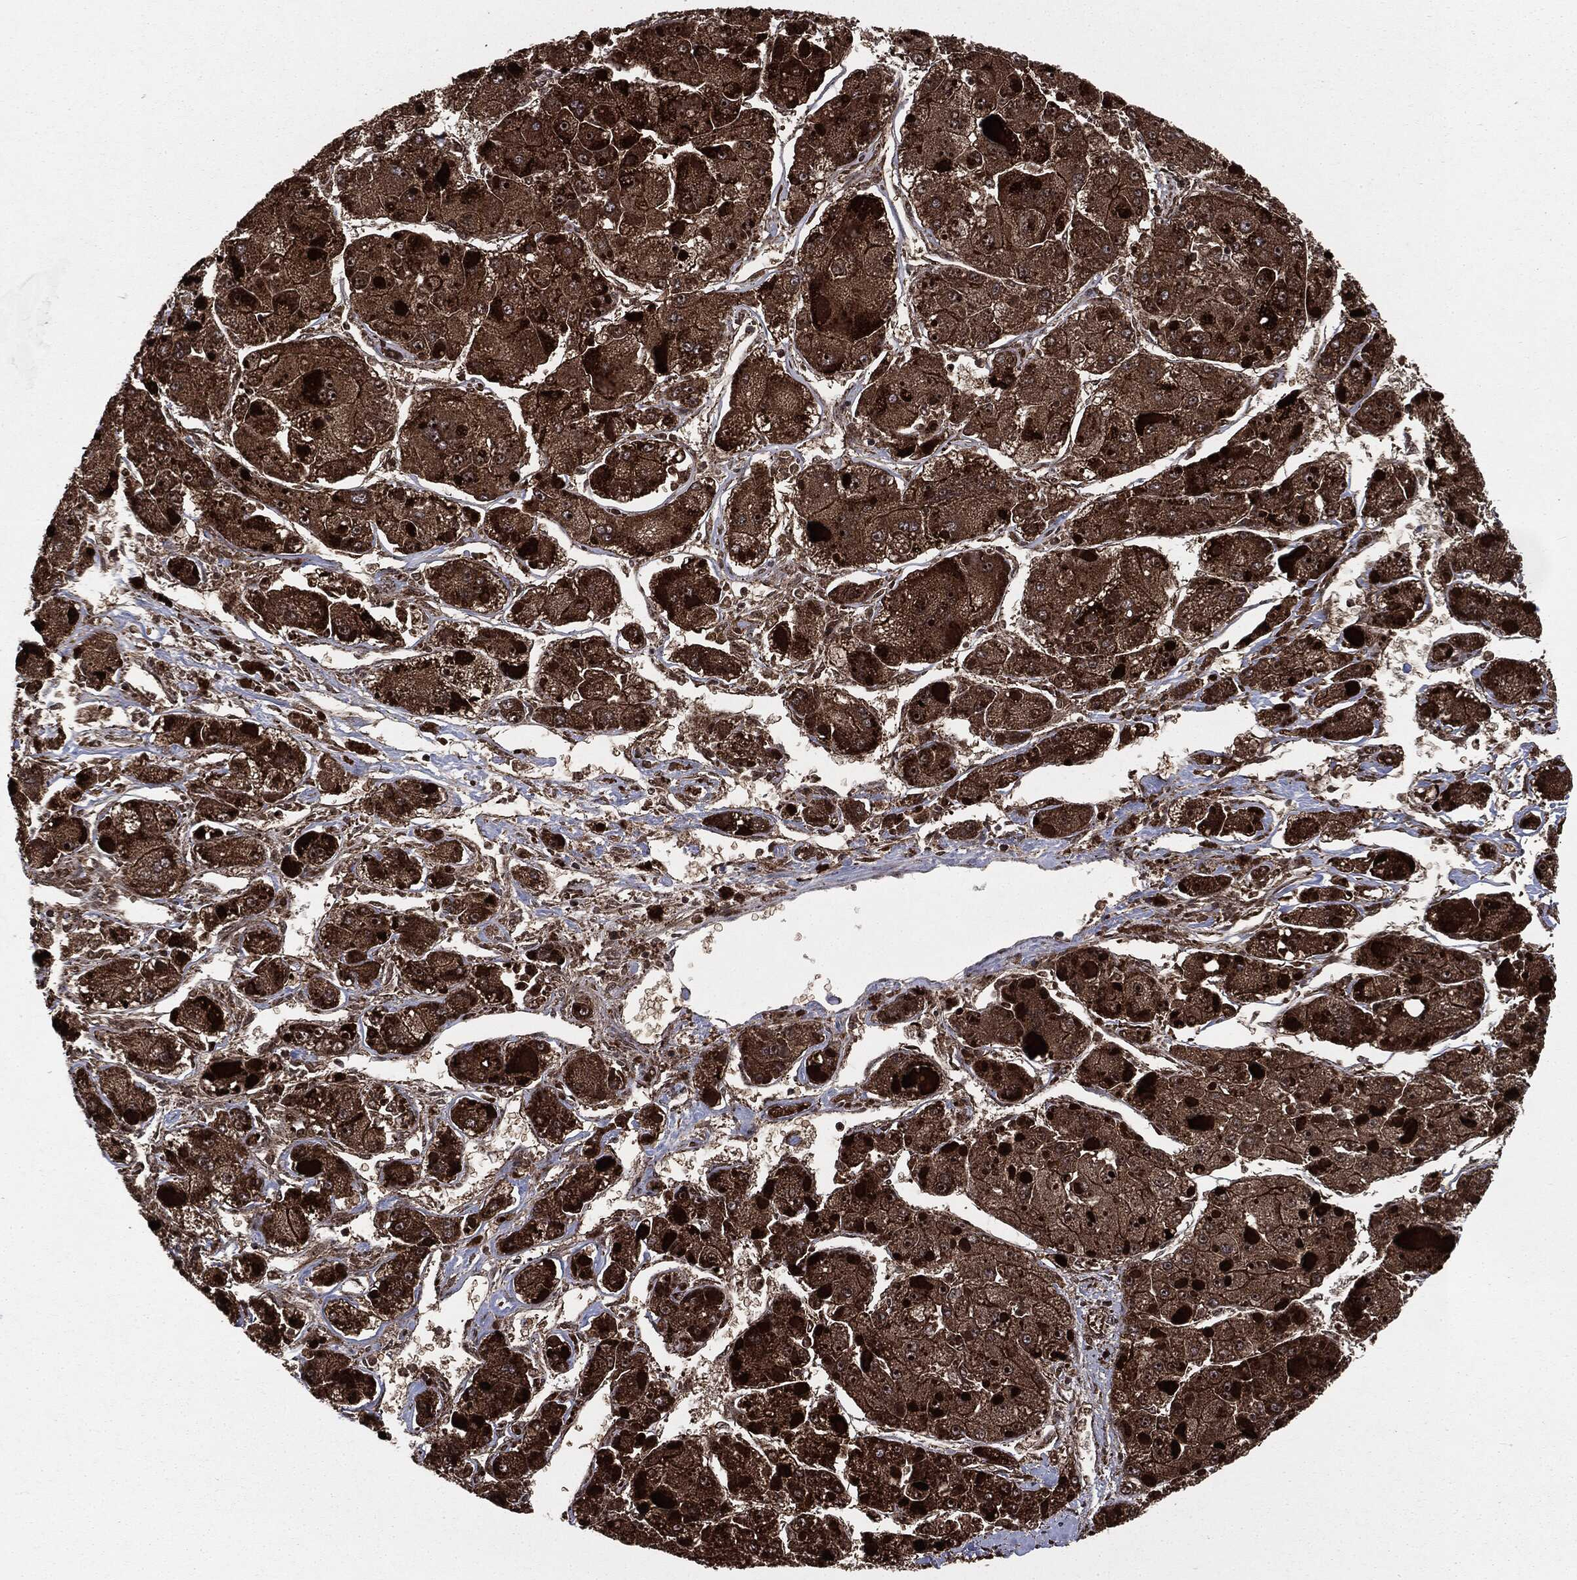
{"staining": {"intensity": "strong", "quantity": ">75%", "location": "cytoplasmic/membranous,nuclear"}, "tissue": "liver cancer", "cell_type": "Tumor cells", "image_type": "cancer", "snomed": [{"axis": "morphology", "description": "Carcinoma, Hepatocellular, NOS"}, {"axis": "topography", "description": "Liver"}], "caption": "IHC of hepatocellular carcinoma (liver) demonstrates high levels of strong cytoplasmic/membranous and nuclear positivity in approximately >75% of tumor cells.", "gene": "CARD6", "patient": {"sex": "female", "age": 73}}